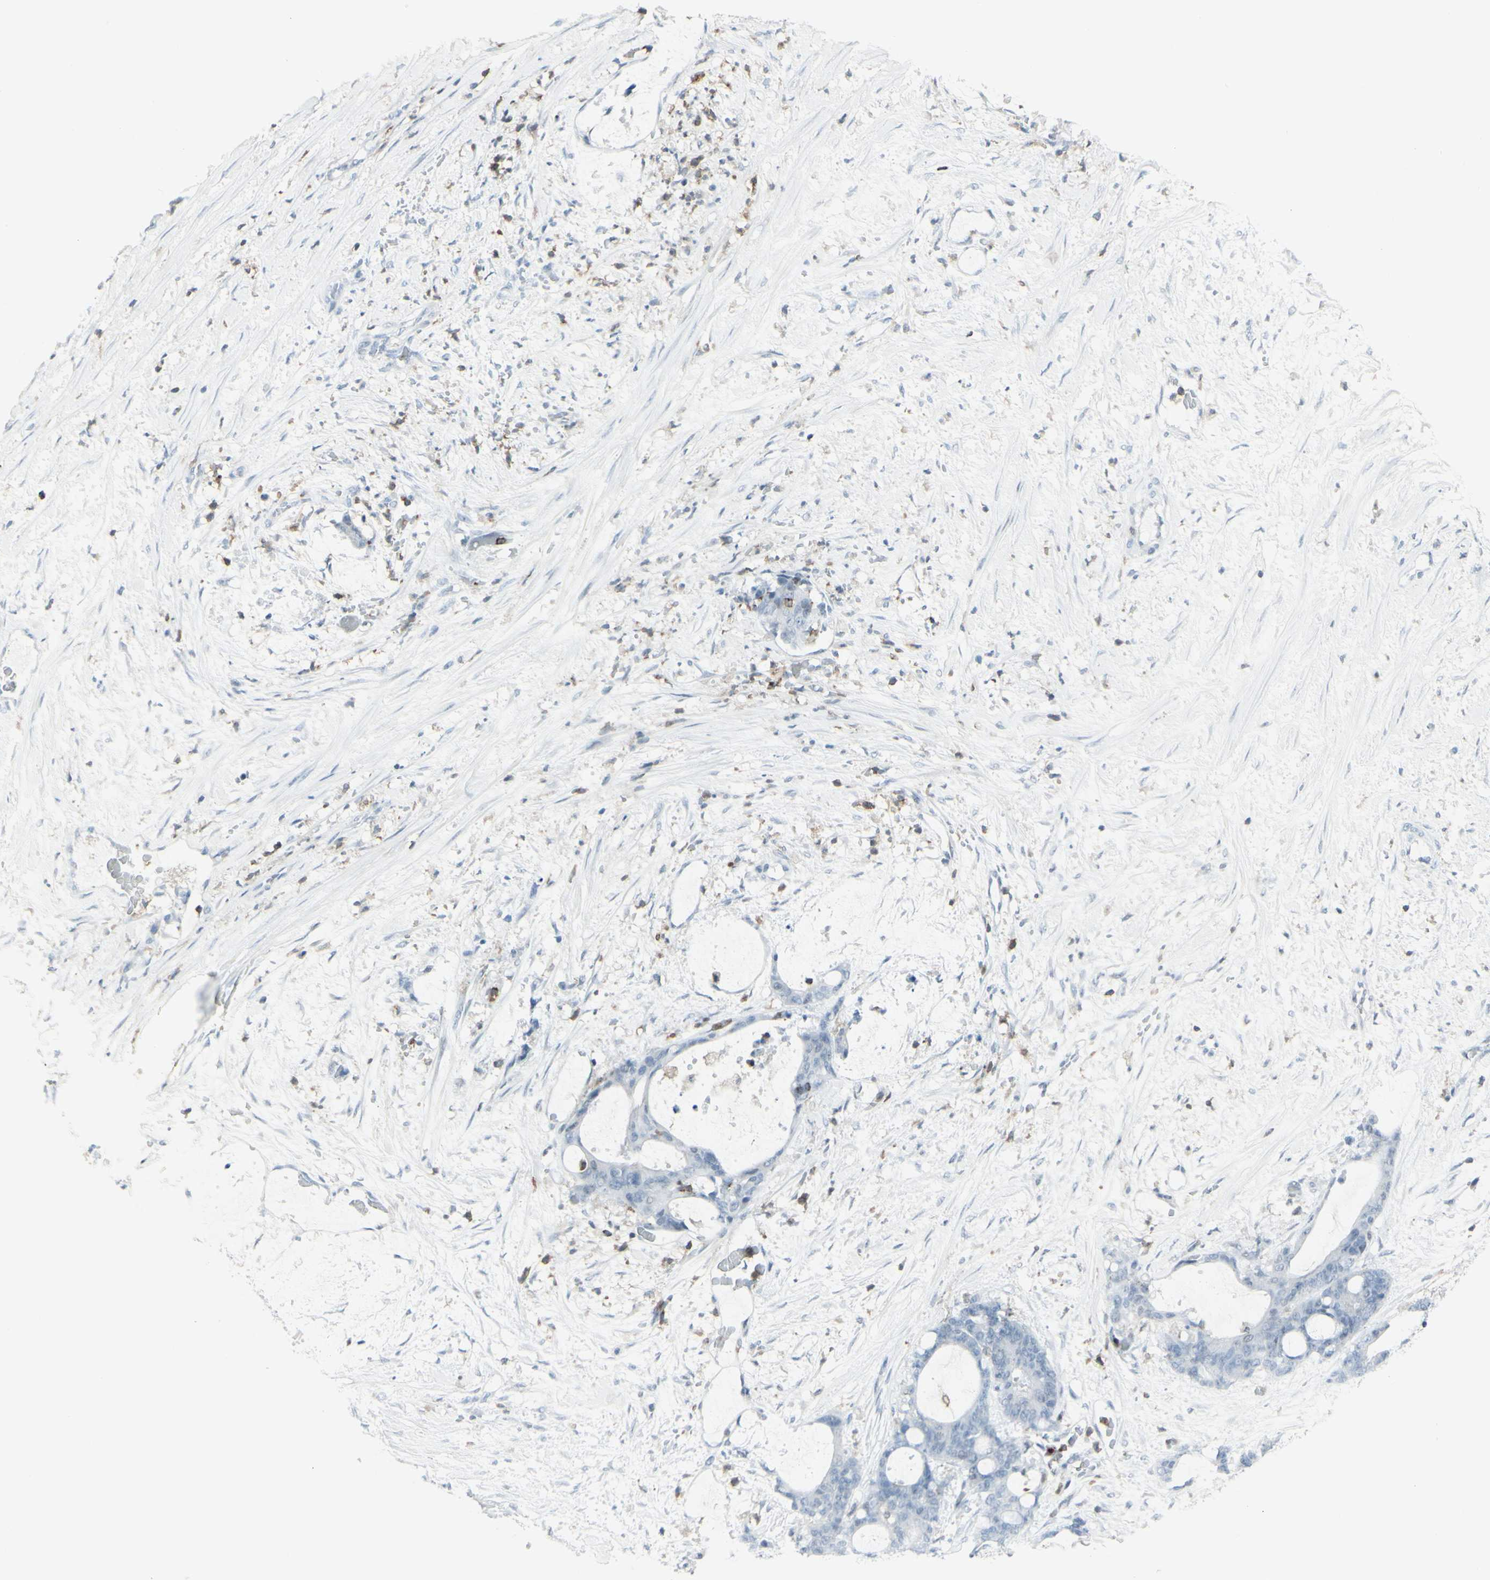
{"staining": {"intensity": "negative", "quantity": "none", "location": "none"}, "tissue": "liver cancer", "cell_type": "Tumor cells", "image_type": "cancer", "snomed": [{"axis": "morphology", "description": "Cholangiocarcinoma"}, {"axis": "topography", "description": "Liver"}], "caption": "DAB (3,3'-diaminobenzidine) immunohistochemical staining of liver cancer demonstrates no significant staining in tumor cells. (DAB (3,3'-diaminobenzidine) immunohistochemistry visualized using brightfield microscopy, high magnification).", "gene": "NRG1", "patient": {"sex": "female", "age": 73}}